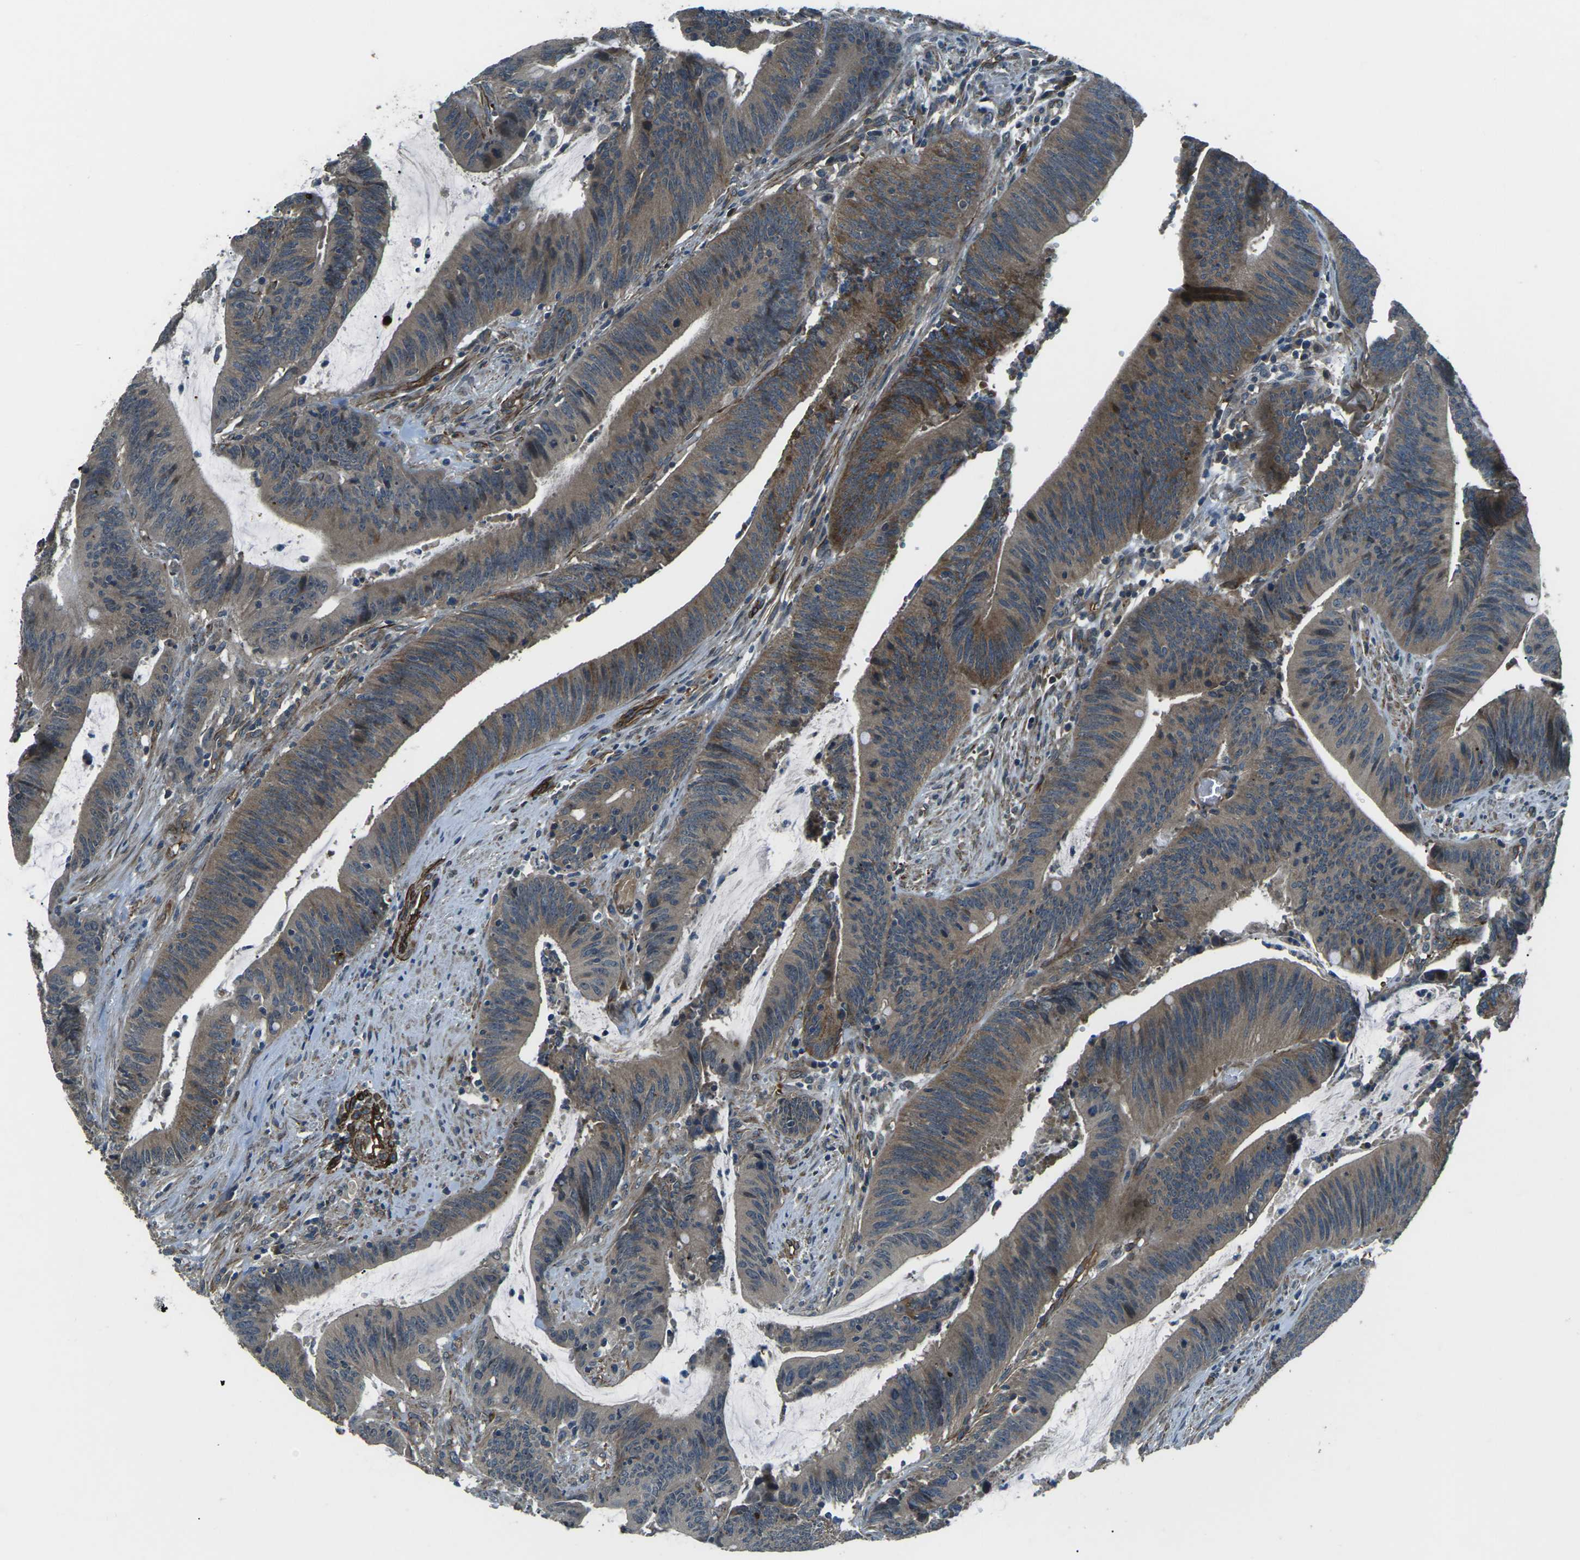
{"staining": {"intensity": "moderate", "quantity": ">75%", "location": "cytoplasmic/membranous"}, "tissue": "colorectal cancer", "cell_type": "Tumor cells", "image_type": "cancer", "snomed": [{"axis": "morphology", "description": "Normal tissue, NOS"}, {"axis": "morphology", "description": "Adenocarcinoma, NOS"}, {"axis": "topography", "description": "Rectum"}], "caption": "Protein positivity by immunohistochemistry (IHC) demonstrates moderate cytoplasmic/membranous positivity in about >75% of tumor cells in colorectal cancer. Ihc stains the protein in brown and the nuclei are stained blue.", "gene": "AFAP1", "patient": {"sex": "female", "age": 66}}